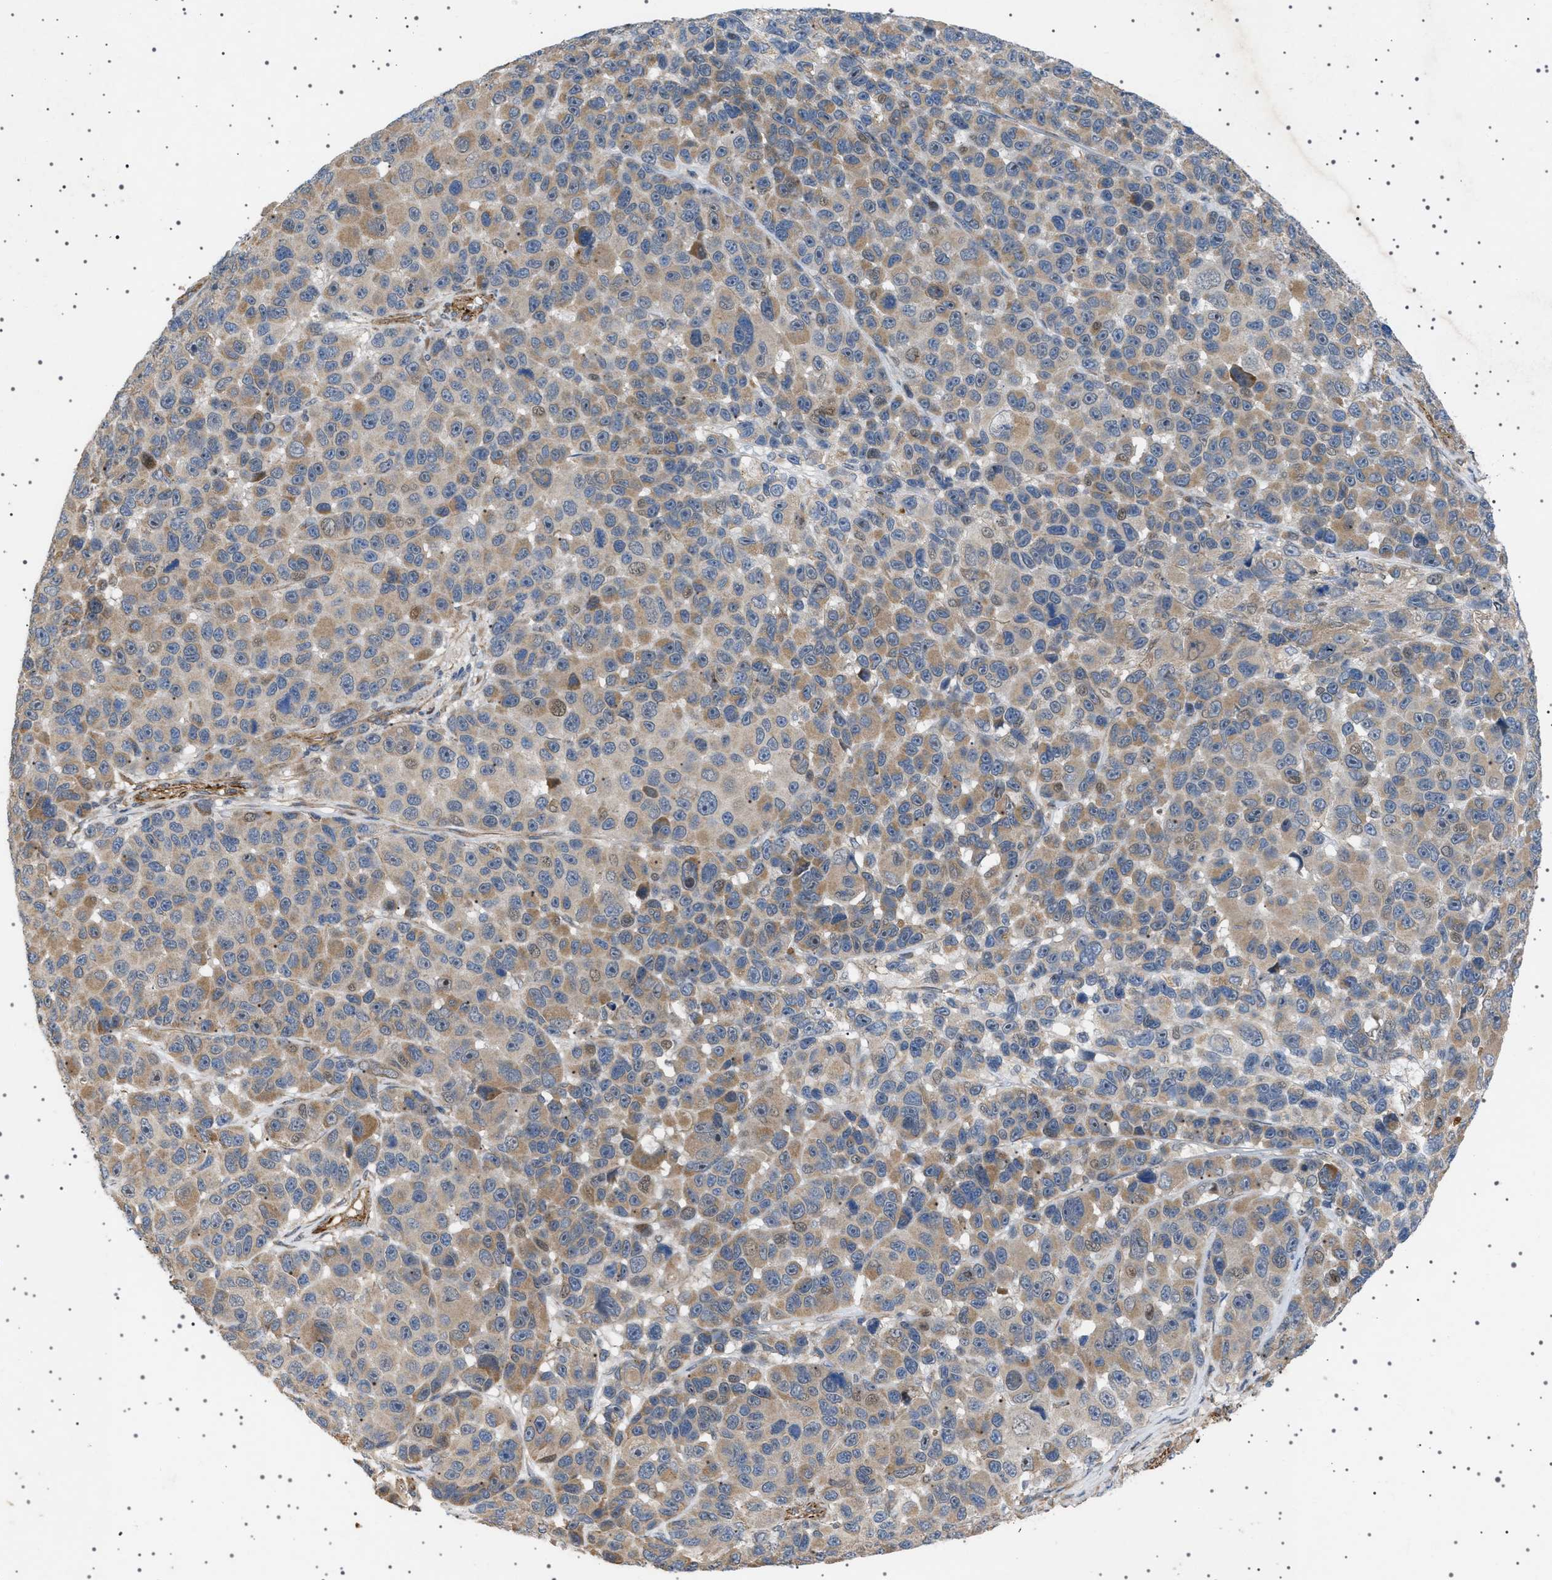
{"staining": {"intensity": "weak", "quantity": "25%-75%", "location": "cytoplasmic/membranous"}, "tissue": "melanoma", "cell_type": "Tumor cells", "image_type": "cancer", "snomed": [{"axis": "morphology", "description": "Malignant melanoma, NOS"}, {"axis": "topography", "description": "Skin"}], "caption": "Weak cytoplasmic/membranous positivity is identified in approximately 25%-75% of tumor cells in malignant melanoma.", "gene": "CCDC186", "patient": {"sex": "male", "age": 53}}